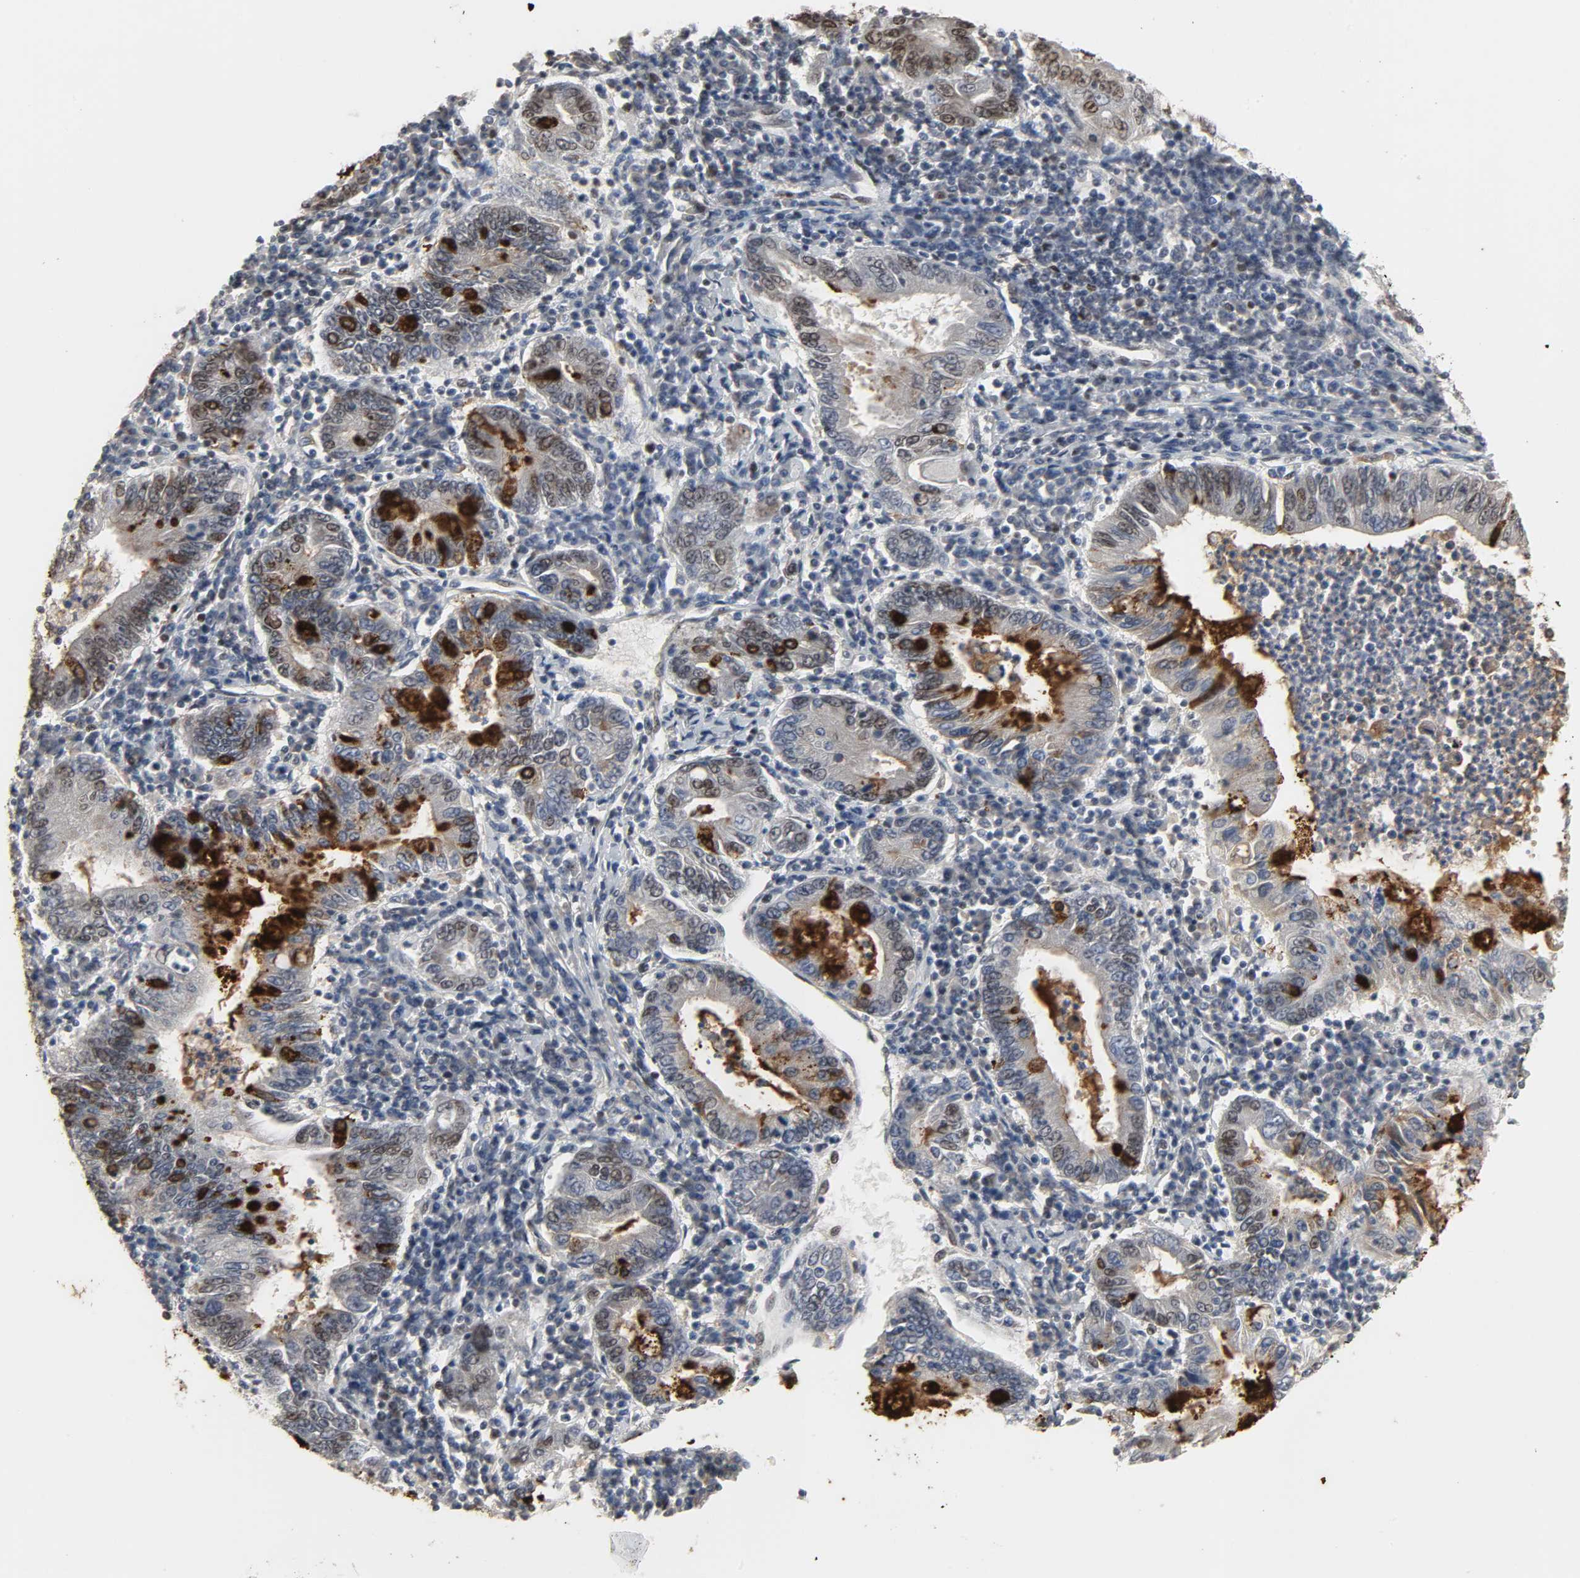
{"staining": {"intensity": "negative", "quantity": "none", "location": "none"}, "tissue": "stomach cancer", "cell_type": "Tumor cells", "image_type": "cancer", "snomed": [{"axis": "morphology", "description": "Normal tissue, NOS"}, {"axis": "morphology", "description": "Adenocarcinoma, NOS"}, {"axis": "topography", "description": "Esophagus"}, {"axis": "topography", "description": "Stomach, upper"}, {"axis": "topography", "description": "Peripheral nerve tissue"}], "caption": "High magnification brightfield microscopy of stomach cancer (adenocarcinoma) stained with DAB (brown) and counterstained with hematoxylin (blue): tumor cells show no significant staining.", "gene": "DAZAP1", "patient": {"sex": "male", "age": 62}}